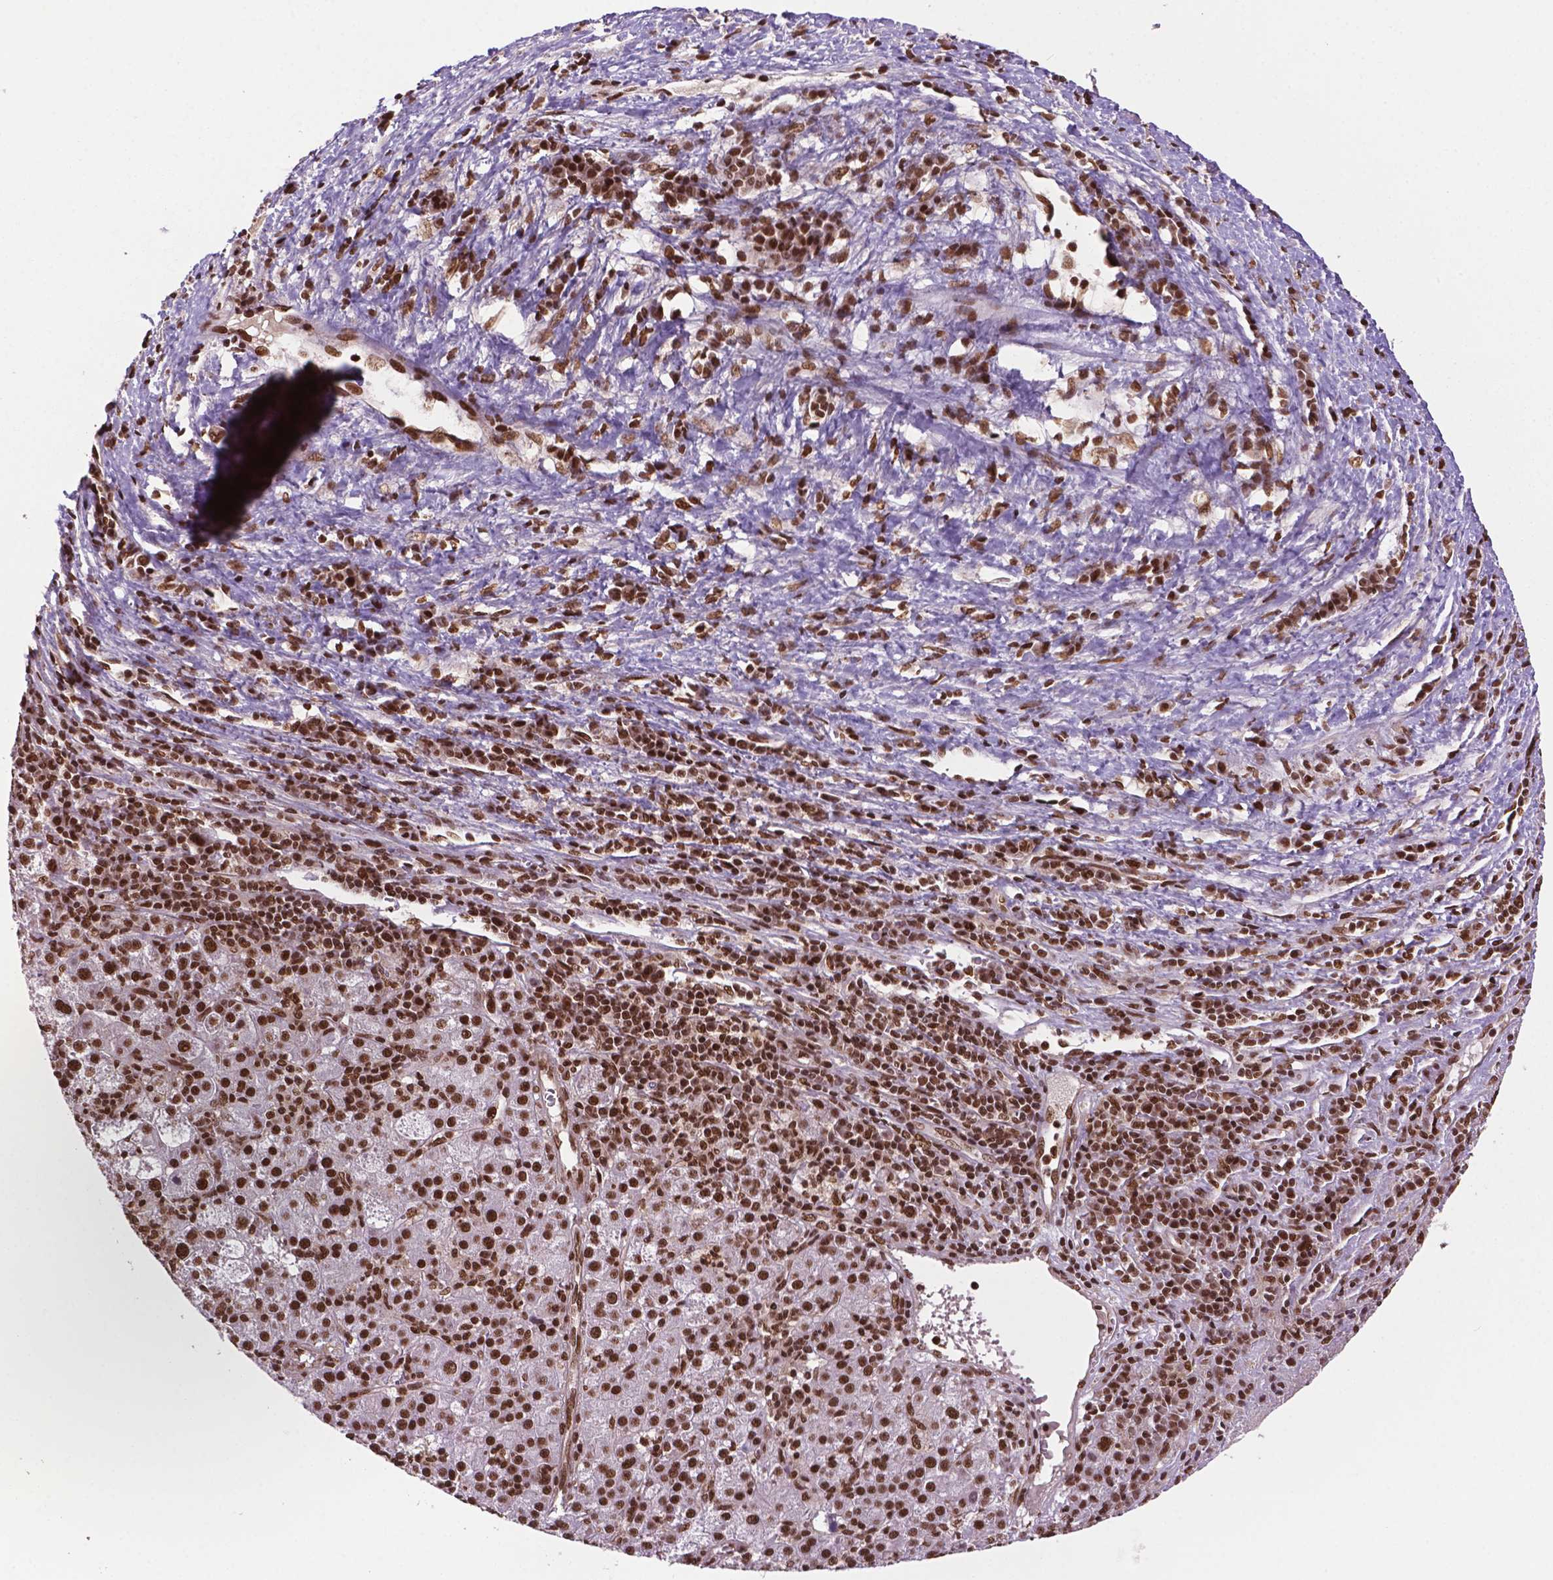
{"staining": {"intensity": "strong", "quantity": ">75%", "location": "nuclear"}, "tissue": "liver cancer", "cell_type": "Tumor cells", "image_type": "cancer", "snomed": [{"axis": "morphology", "description": "Carcinoma, Hepatocellular, NOS"}, {"axis": "topography", "description": "Liver"}], "caption": "This is a photomicrograph of IHC staining of hepatocellular carcinoma (liver), which shows strong positivity in the nuclear of tumor cells.", "gene": "SIRT6", "patient": {"sex": "female", "age": 60}}